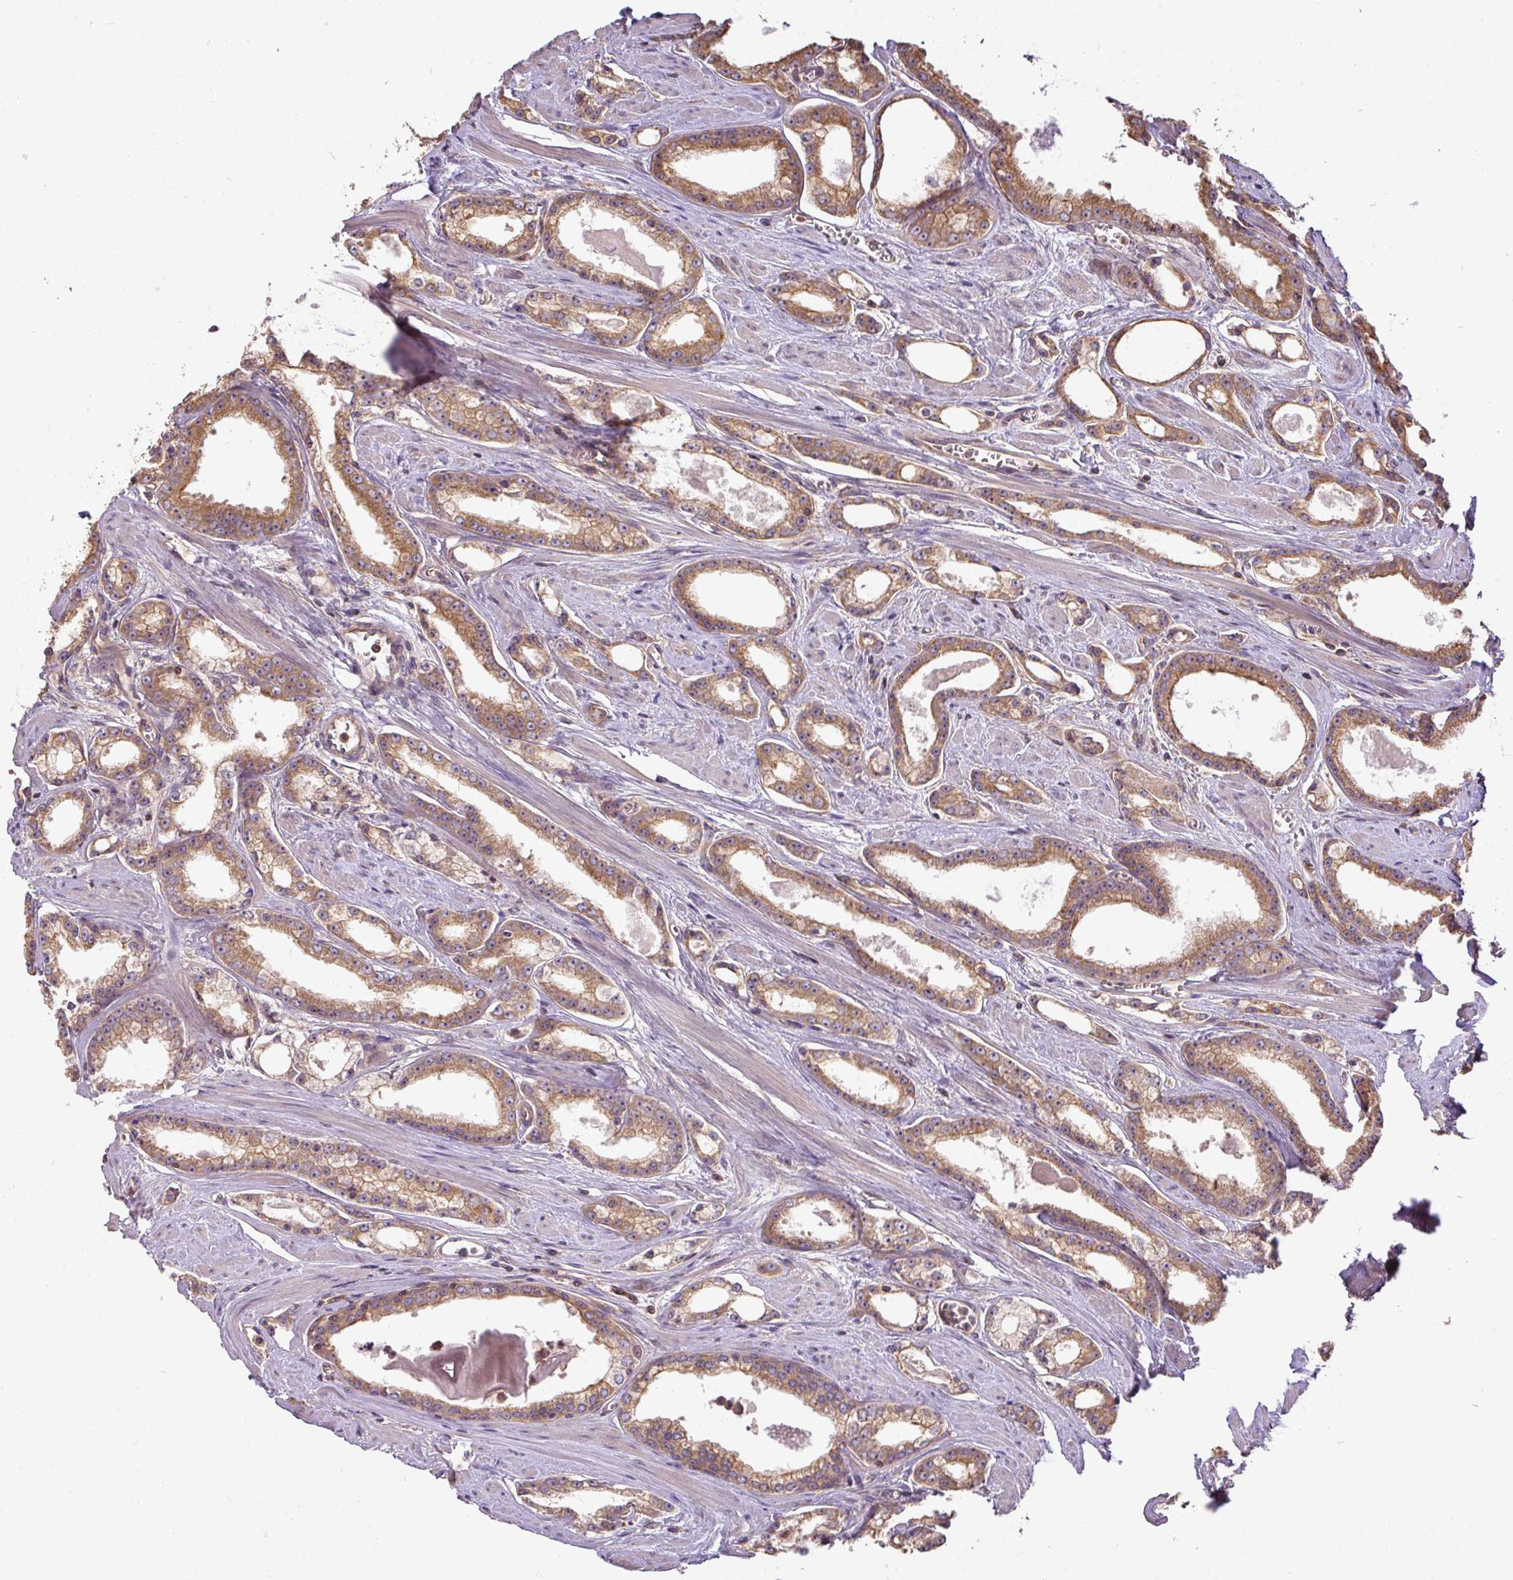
{"staining": {"intensity": "moderate", "quantity": ">75%", "location": "cytoplasmic/membranous"}, "tissue": "prostate cancer", "cell_type": "Tumor cells", "image_type": "cancer", "snomed": [{"axis": "morphology", "description": "Adenocarcinoma, Low grade"}, {"axis": "topography", "description": "Prostate and seminal vesicle, NOS"}], "caption": "This photomicrograph shows immunohistochemistry staining of prostate cancer, with medium moderate cytoplasmic/membranous expression in about >75% of tumor cells.", "gene": "VENTX", "patient": {"sex": "male", "age": 60}}